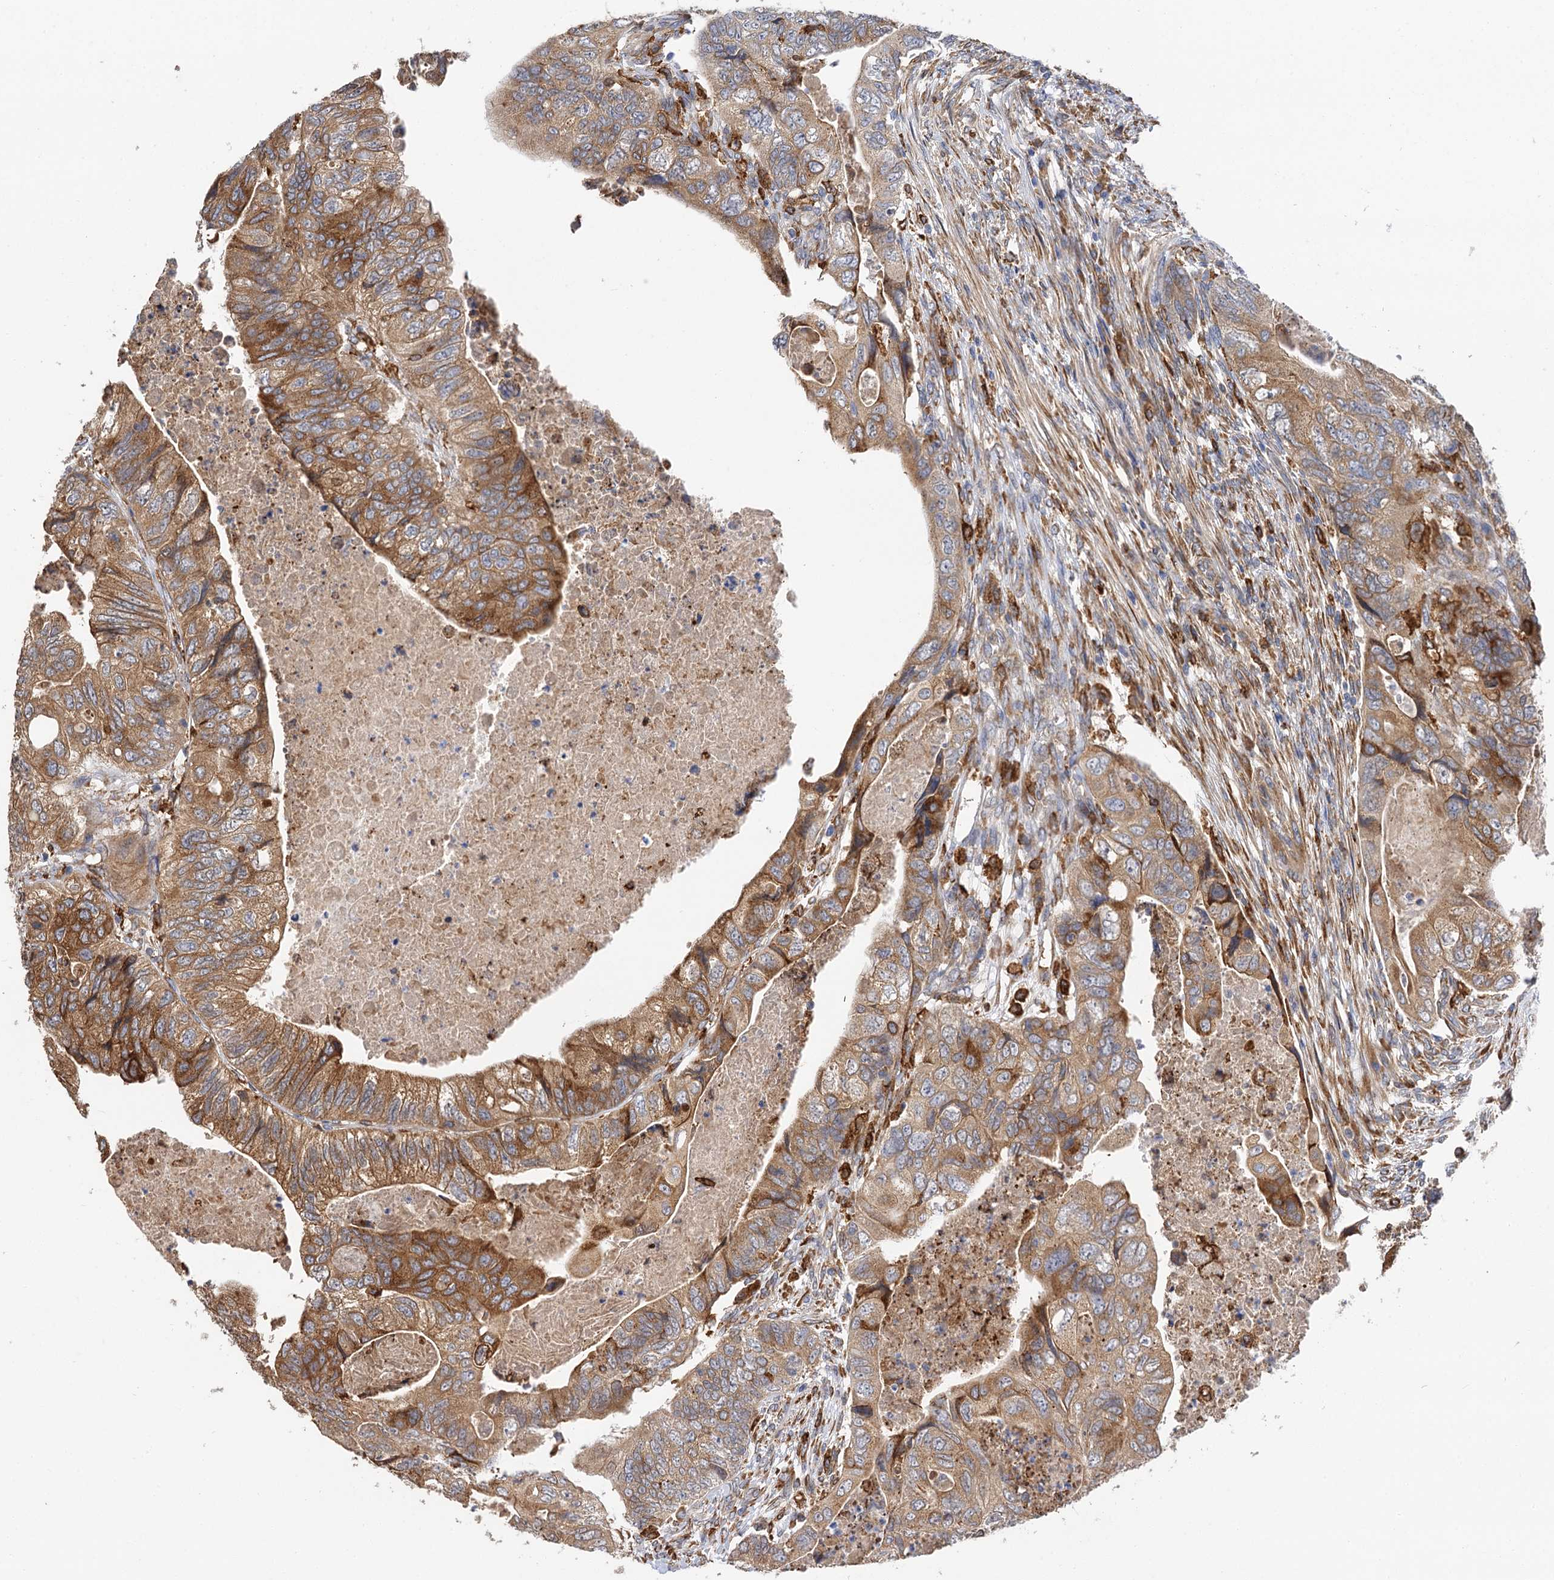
{"staining": {"intensity": "moderate", "quantity": ">75%", "location": "cytoplasmic/membranous"}, "tissue": "colorectal cancer", "cell_type": "Tumor cells", "image_type": "cancer", "snomed": [{"axis": "morphology", "description": "Adenocarcinoma, NOS"}, {"axis": "topography", "description": "Rectum"}], "caption": "A brown stain labels moderate cytoplasmic/membranous positivity of a protein in human colorectal adenocarcinoma tumor cells. (DAB (3,3'-diaminobenzidine) IHC, brown staining for protein, blue staining for nuclei).", "gene": "PPIP5K2", "patient": {"sex": "male", "age": 63}}